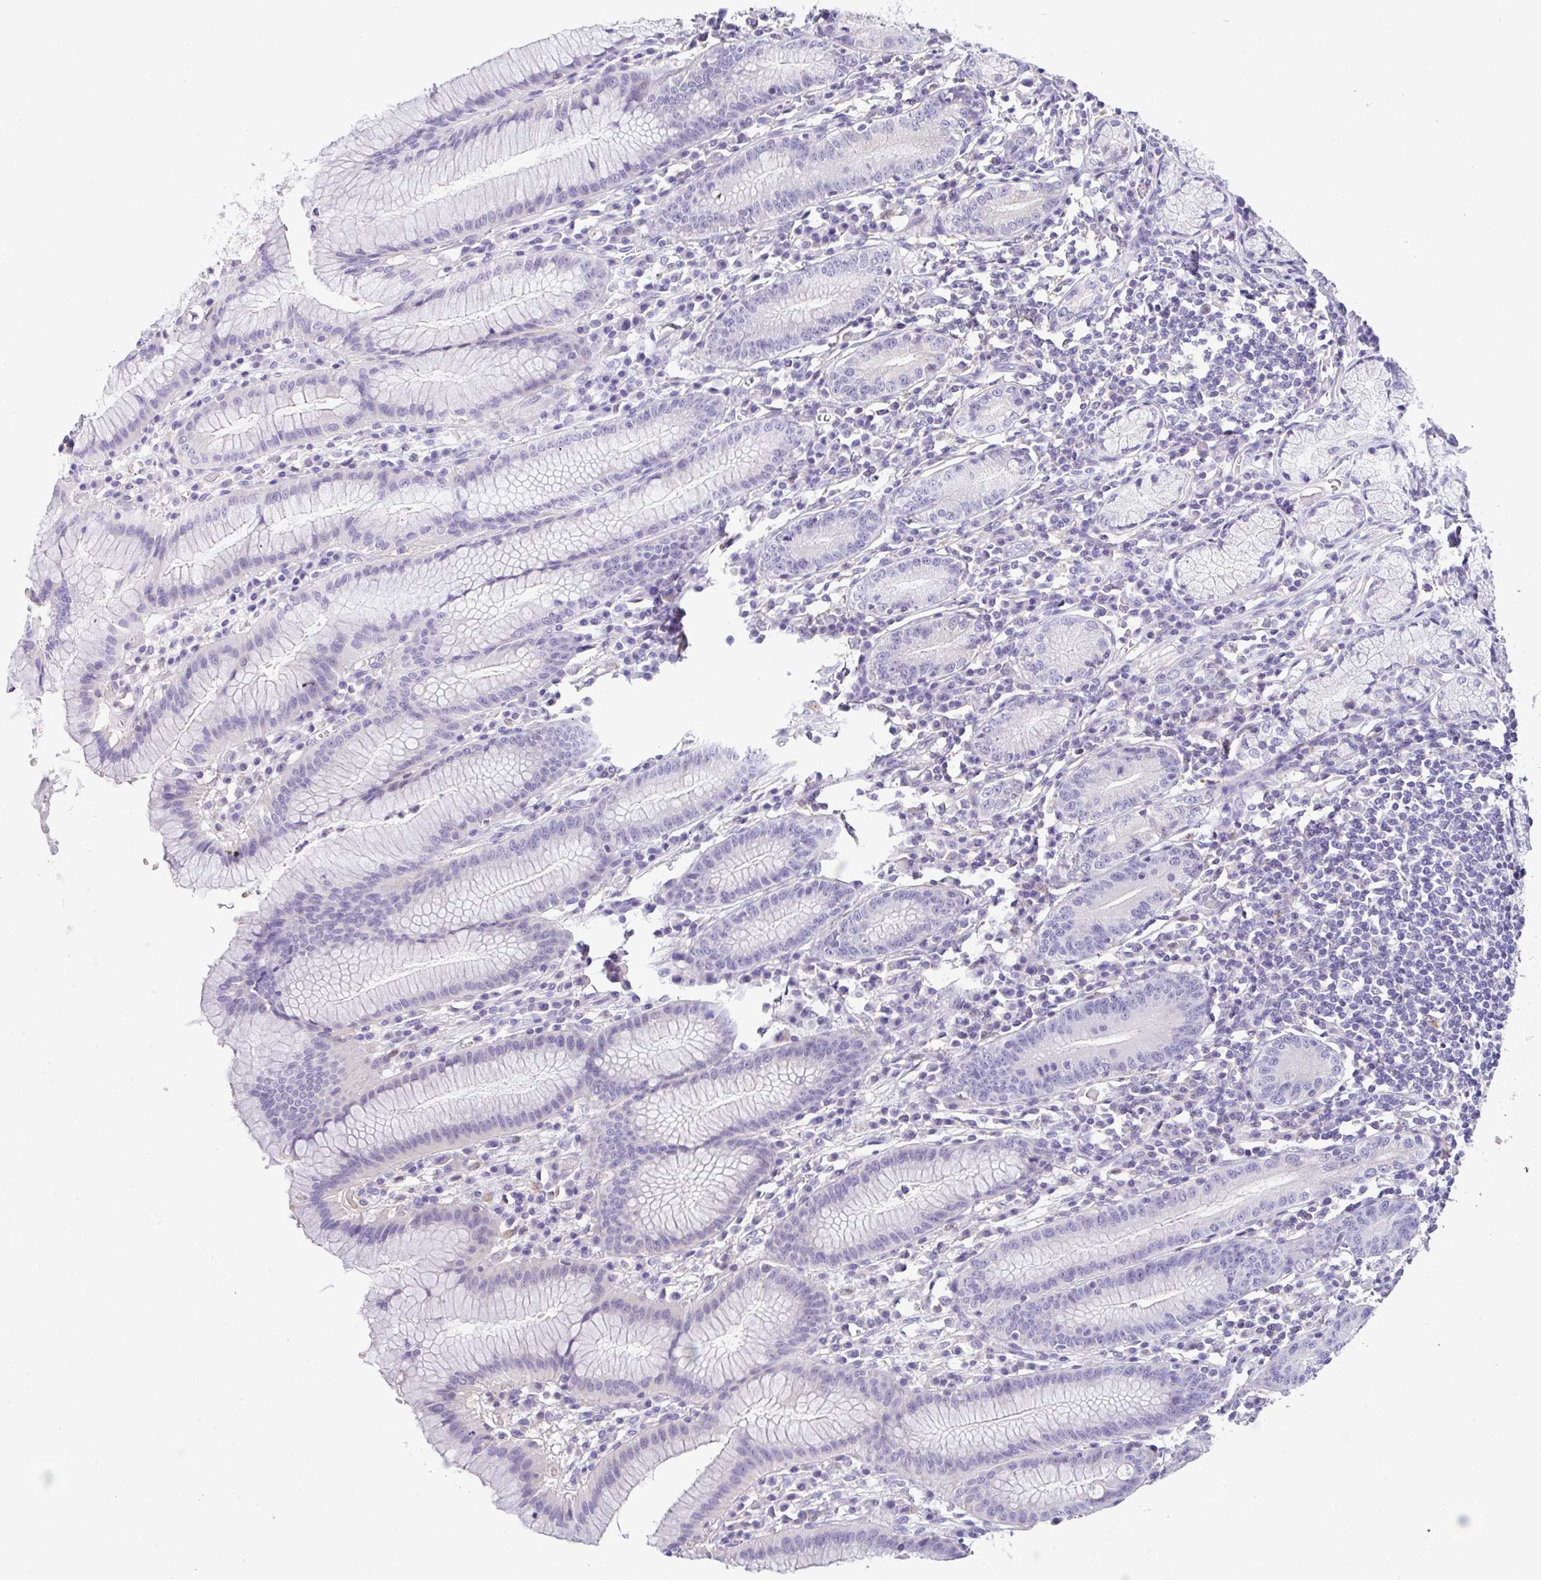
{"staining": {"intensity": "negative", "quantity": "none", "location": "none"}, "tissue": "stomach", "cell_type": "Glandular cells", "image_type": "normal", "snomed": [{"axis": "morphology", "description": "Normal tissue, NOS"}, {"axis": "topography", "description": "Stomach"}], "caption": "Immunohistochemistry (IHC) of benign stomach shows no expression in glandular cells.", "gene": "CA10", "patient": {"sex": "male", "age": 55}}